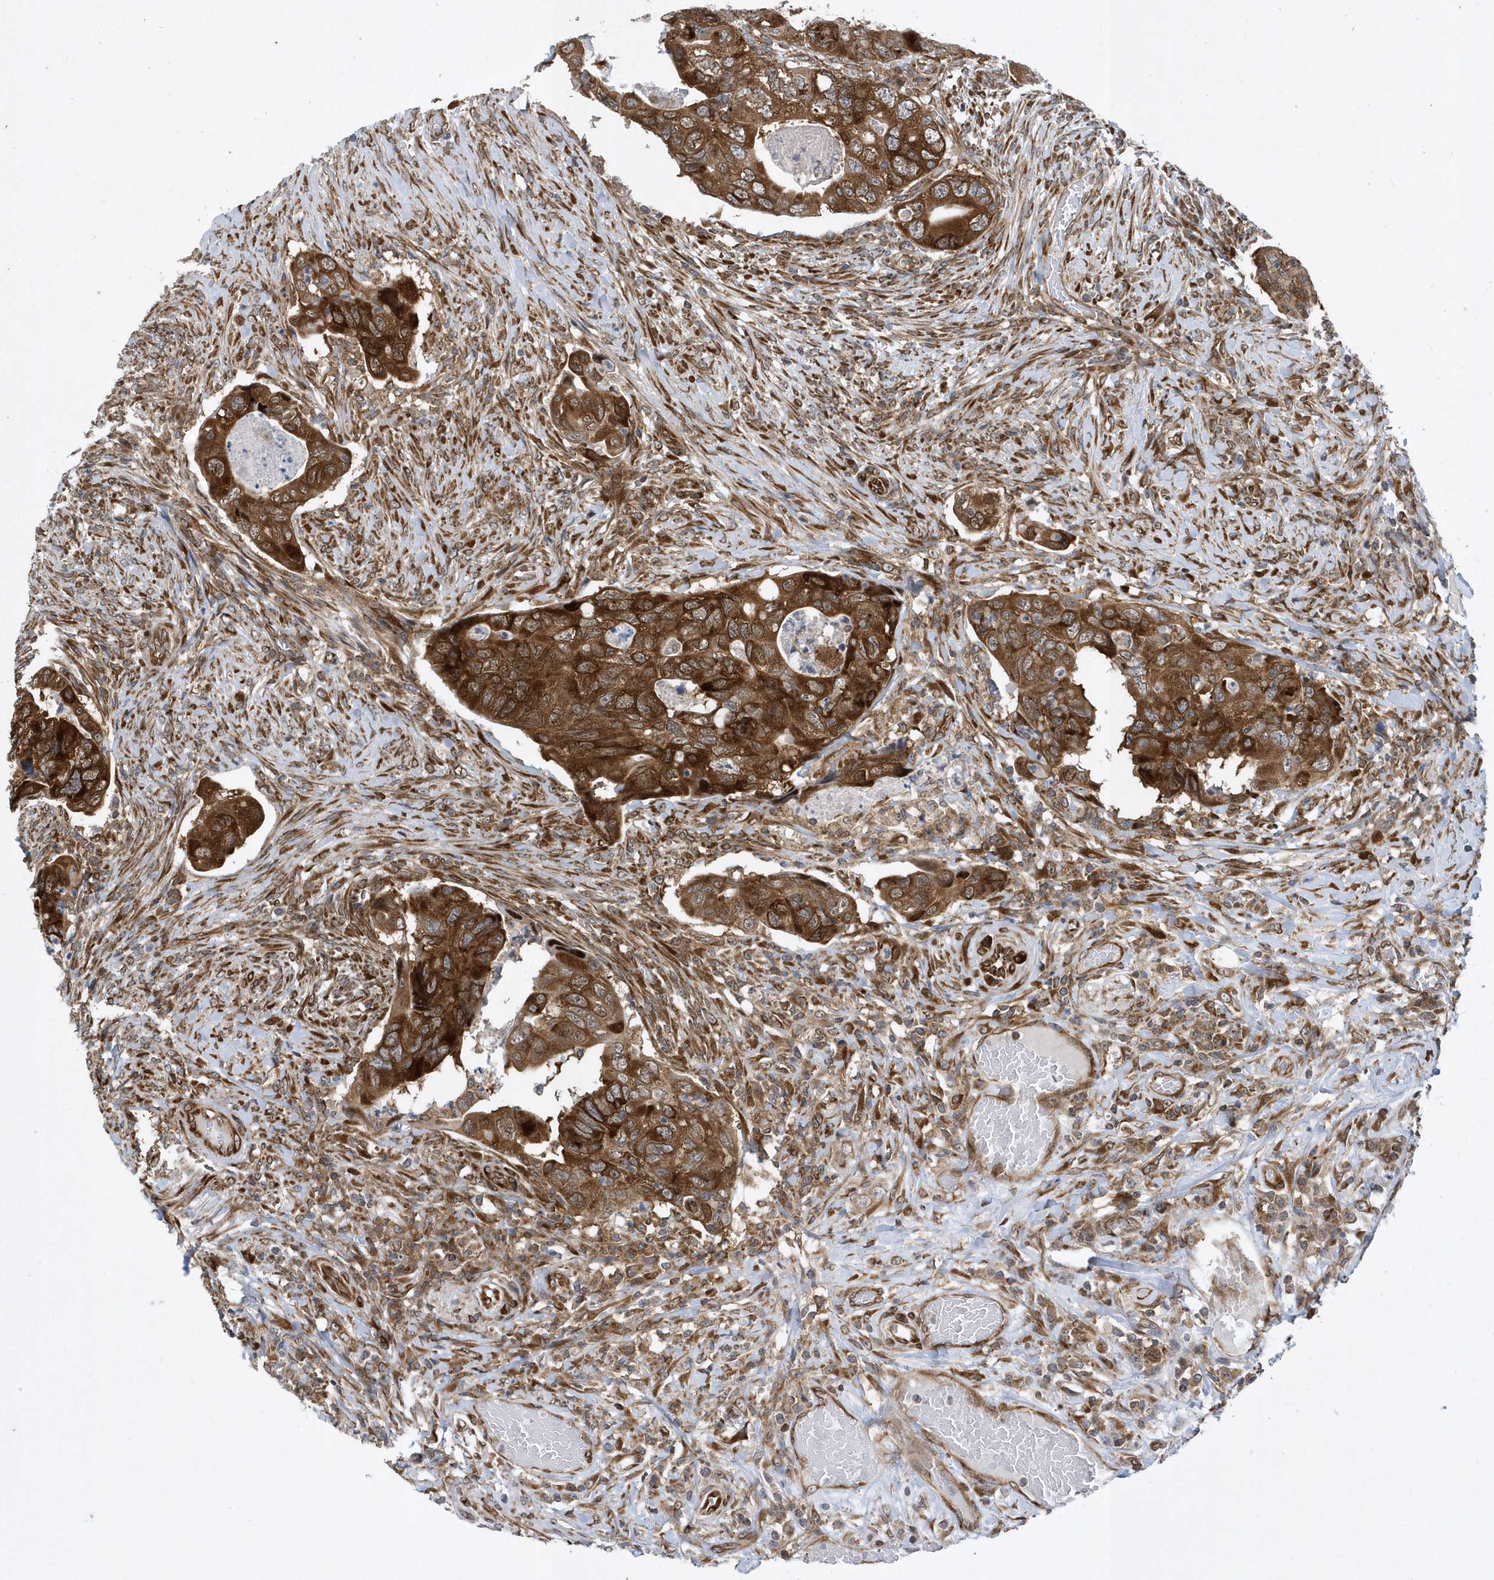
{"staining": {"intensity": "strong", "quantity": ">75%", "location": "cytoplasmic/membranous"}, "tissue": "colorectal cancer", "cell_type": "Tumor cells", "image_type": "cancer", "snomed": [{"axis": "morphology", "description": "Adenocarcinoma, NOS"}, {"axis": "topography", "description": "Rectum"}], "caption": "Strong cytoplasmic/membranous protein positivity is present in approximately >75% of tumor cells in adenocarcinoma (colorectal). (Stains: DAB in brown, nuclei in blue, Microscopy: brightfield microscopy at high magnification).", "gene": "PHF1", "patient": {"sex": "male", "age": 63}}